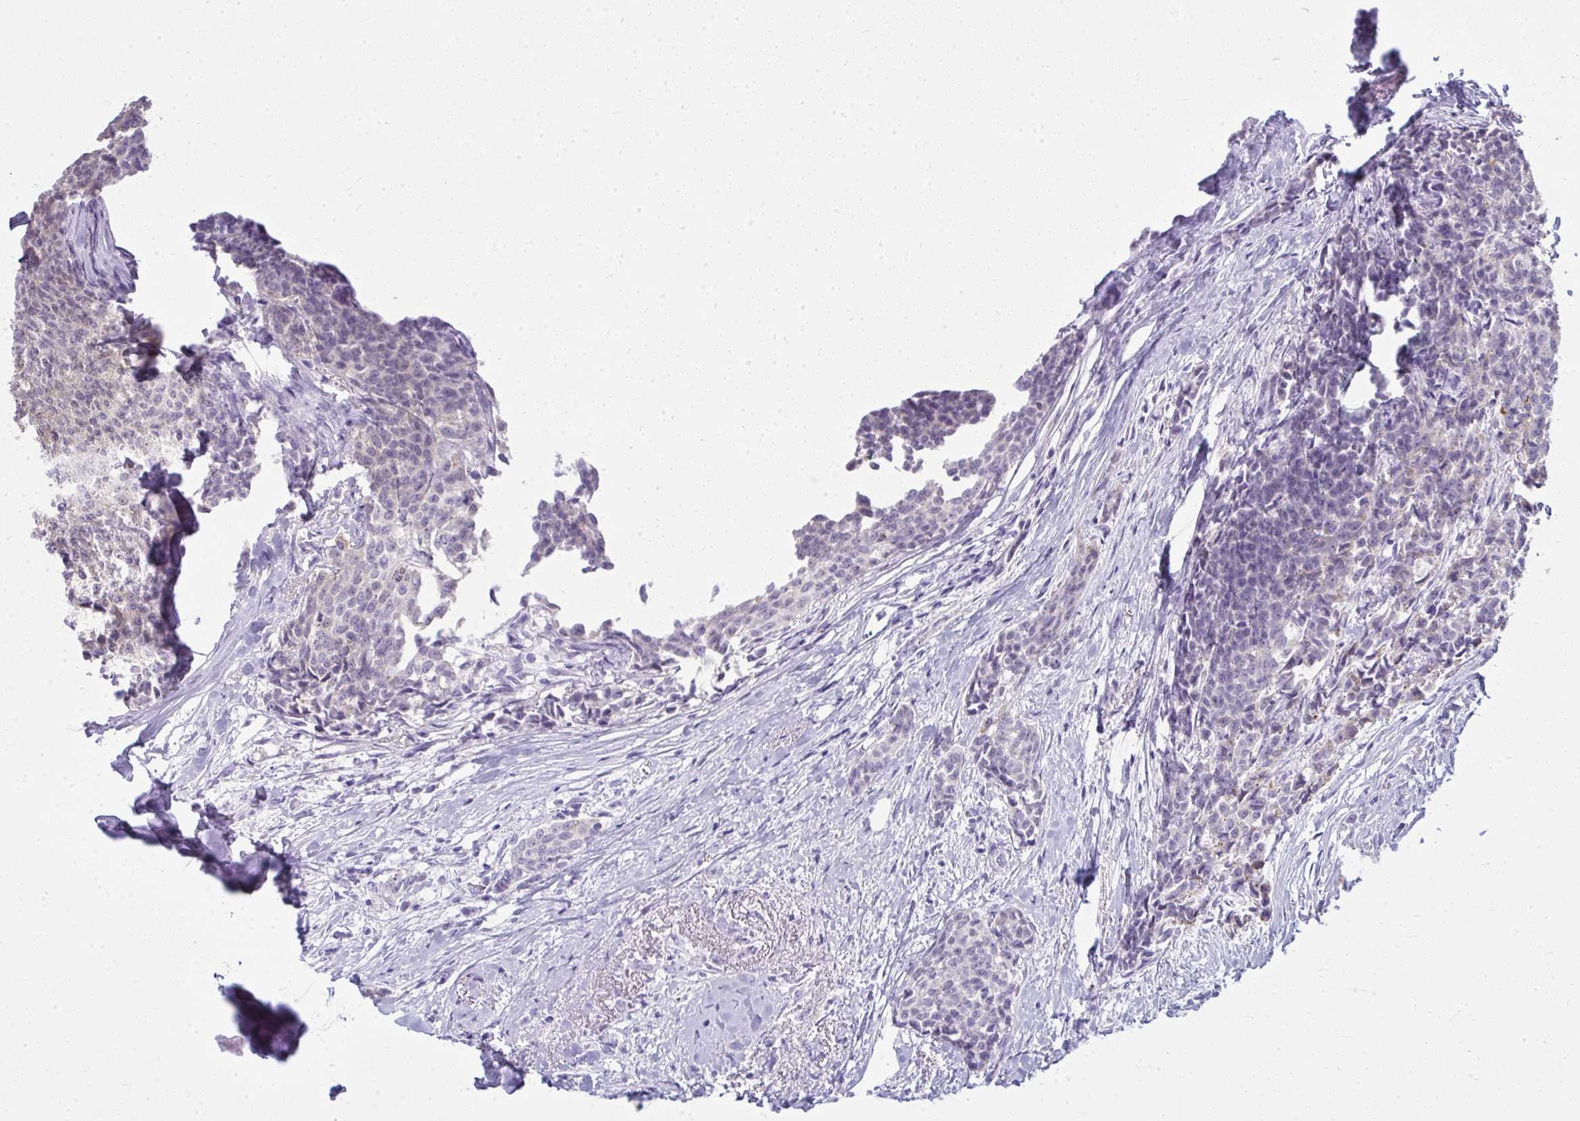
{"staining": {"intensity": "negative", "quantity": "none", "location": "none"}, "tissue": "breast cancer", "cell_type": "Tumor cells", "image_type": "cancer", "snomed": [{"axis": "morphology", "description": "Duct carcinoma"}, {"axis": "topography", "description": "Breast"}], "caption": "Protein analysis of breast invasive ductal carcinoma exhibits no significant expression in tumor cells.", "gene": "QDPR", "patient": {"sex": "female", "age": 91}}